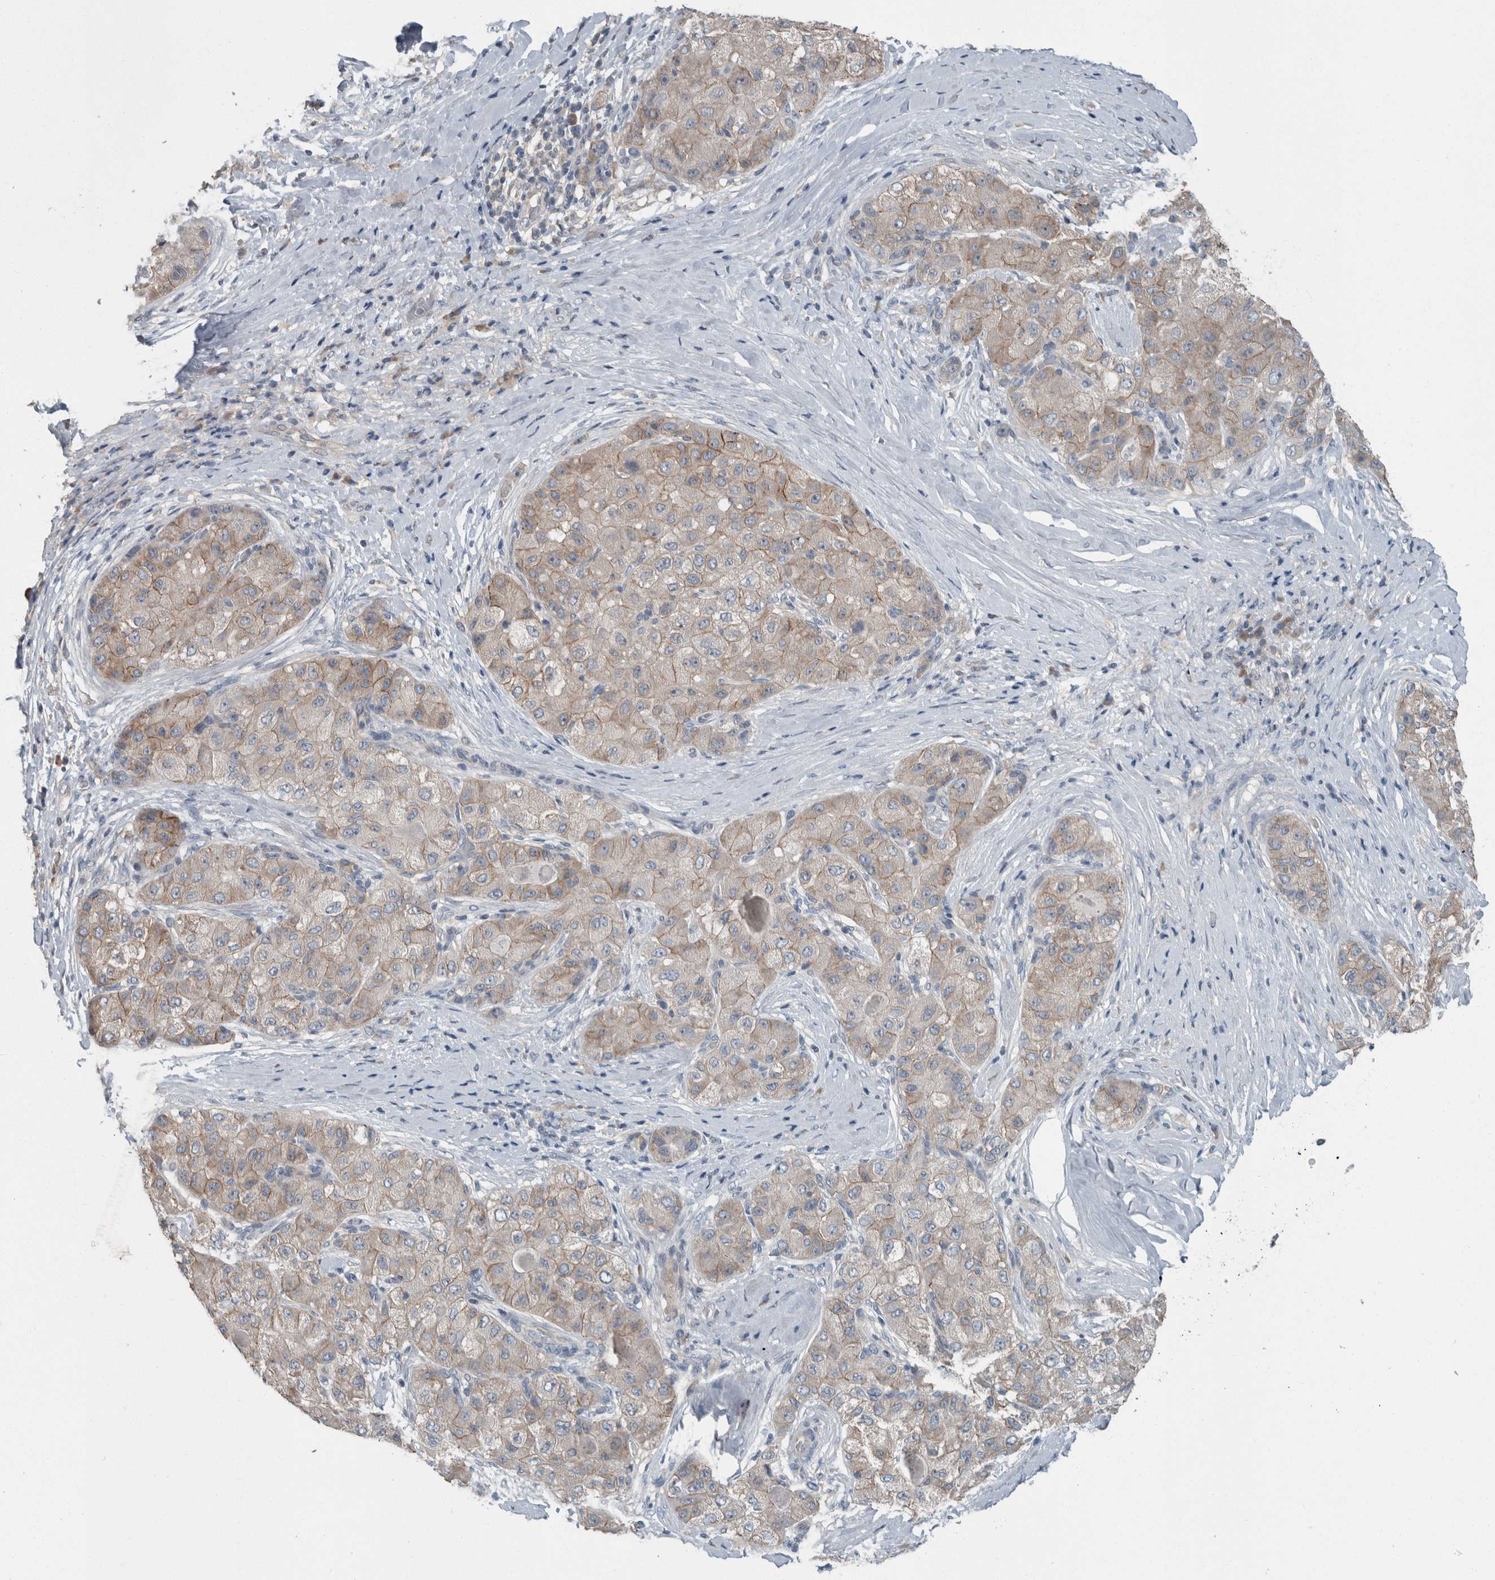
{"staining": {"intensity": "weak", "quantity": "25%-75%", "location": "cytoplasmic/membranous"}, "tissue": "liver cancer", "cell_type": "Tumor cells", "image_type": "cancer", "snomed": [{"axis": "morphology", "description": "Carcinoma, Hepatocellular, NOS"}, {"axis": "topography", "description": "Liver"}], "caption": "Protein expression analysis of hepatocellular carcinoma (liver) shows weak cytoplasmic/membranous expression in approximately 25%-75% of tumor cells.", "gene": "KNTC1", "patient": {"sex": "male", "age": 80}}